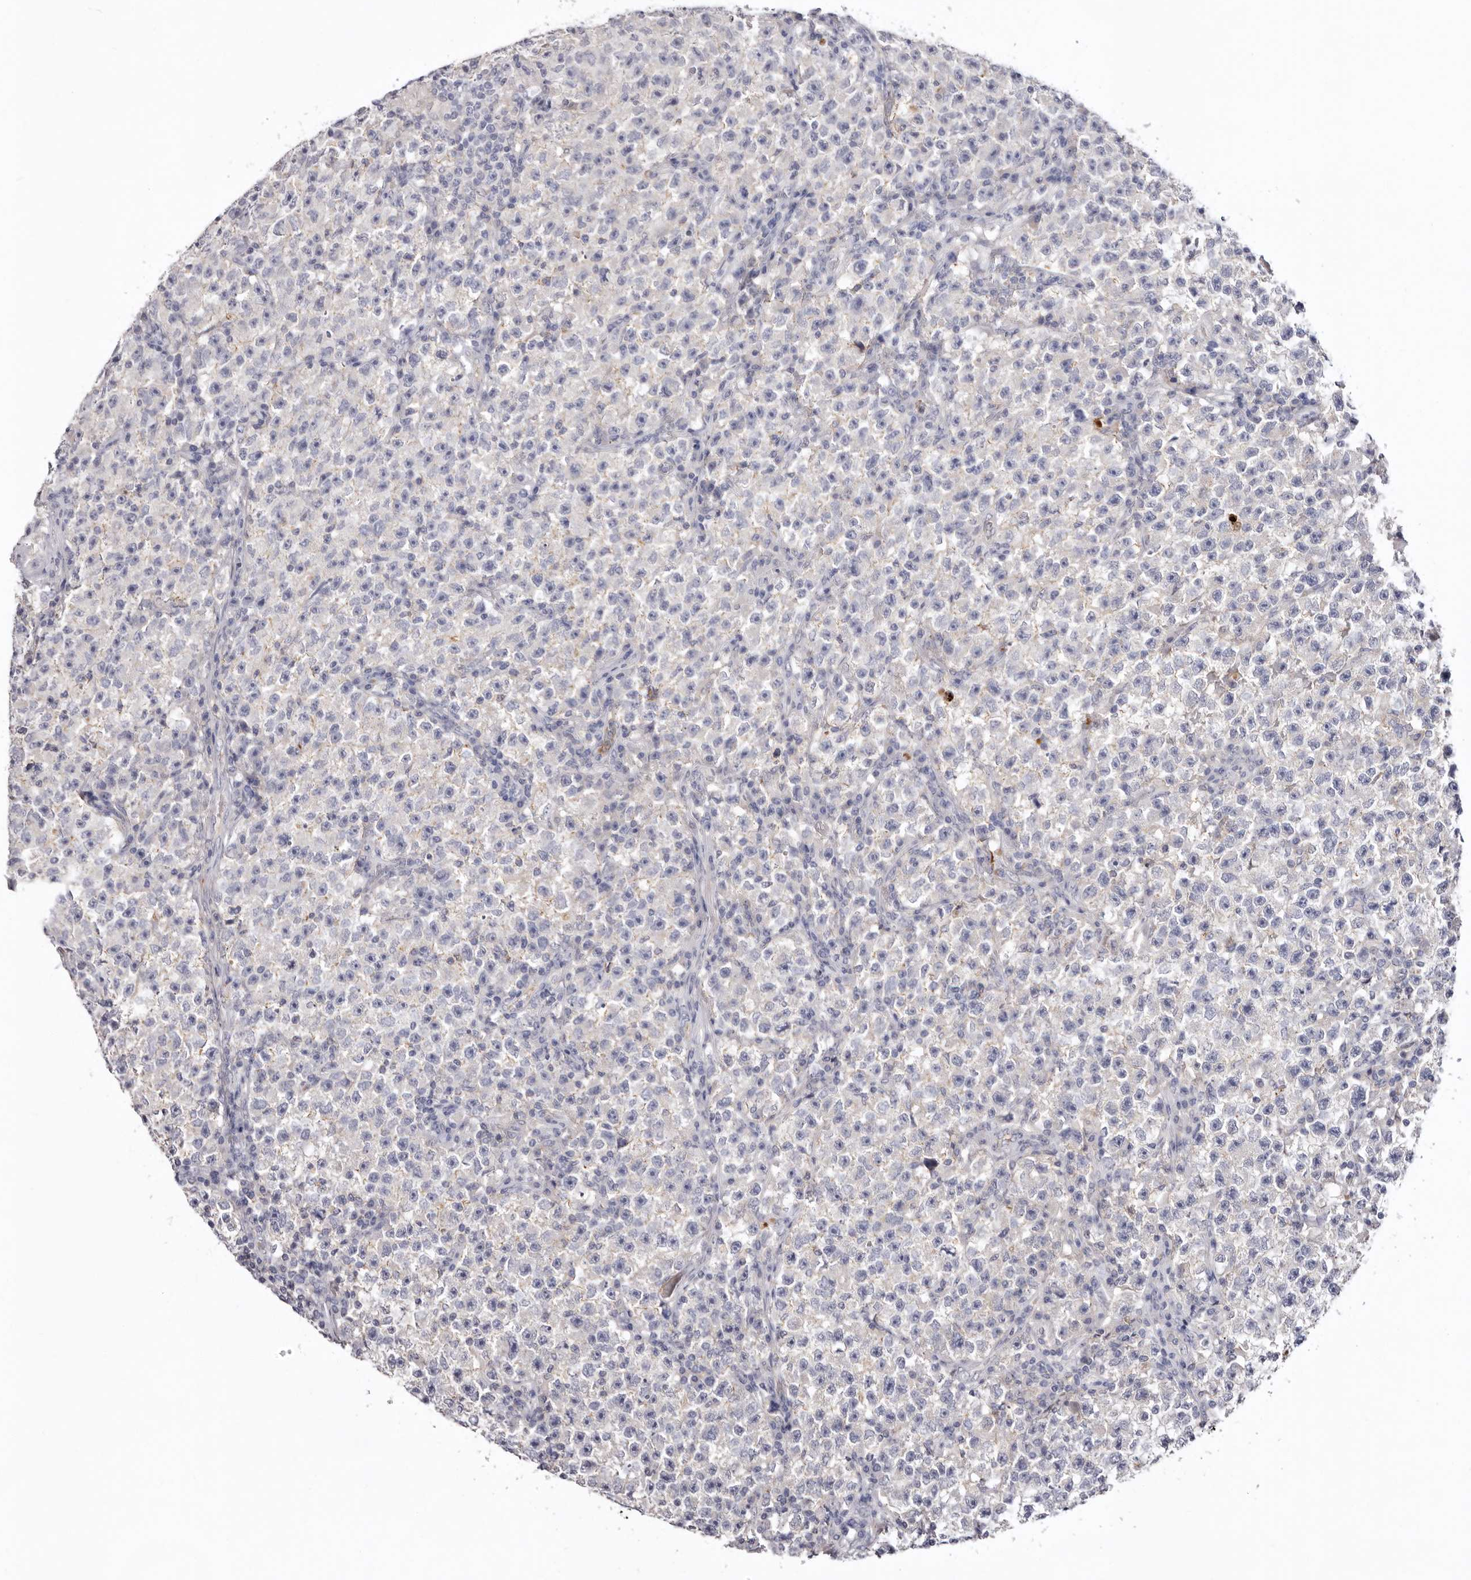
{"staining": {"intensity": "negative", "quantity": "none", "location": "none"}, "tissue": "testis cancer", "cell_type": "Tumor cells", "image_type": "cancer", "snomed": [{"axis": "morphology", "description": "Seminoma, NOS"}, {"axis": "topography", "description": "Testis"}], "caption": "DAB immunohistochemical staining of testis cancer reveals no significant positivity in tumor cells. Nuclei are stained in blue.", "gene": "LMLN", "patient": {"sex": "male", "age": 22}}